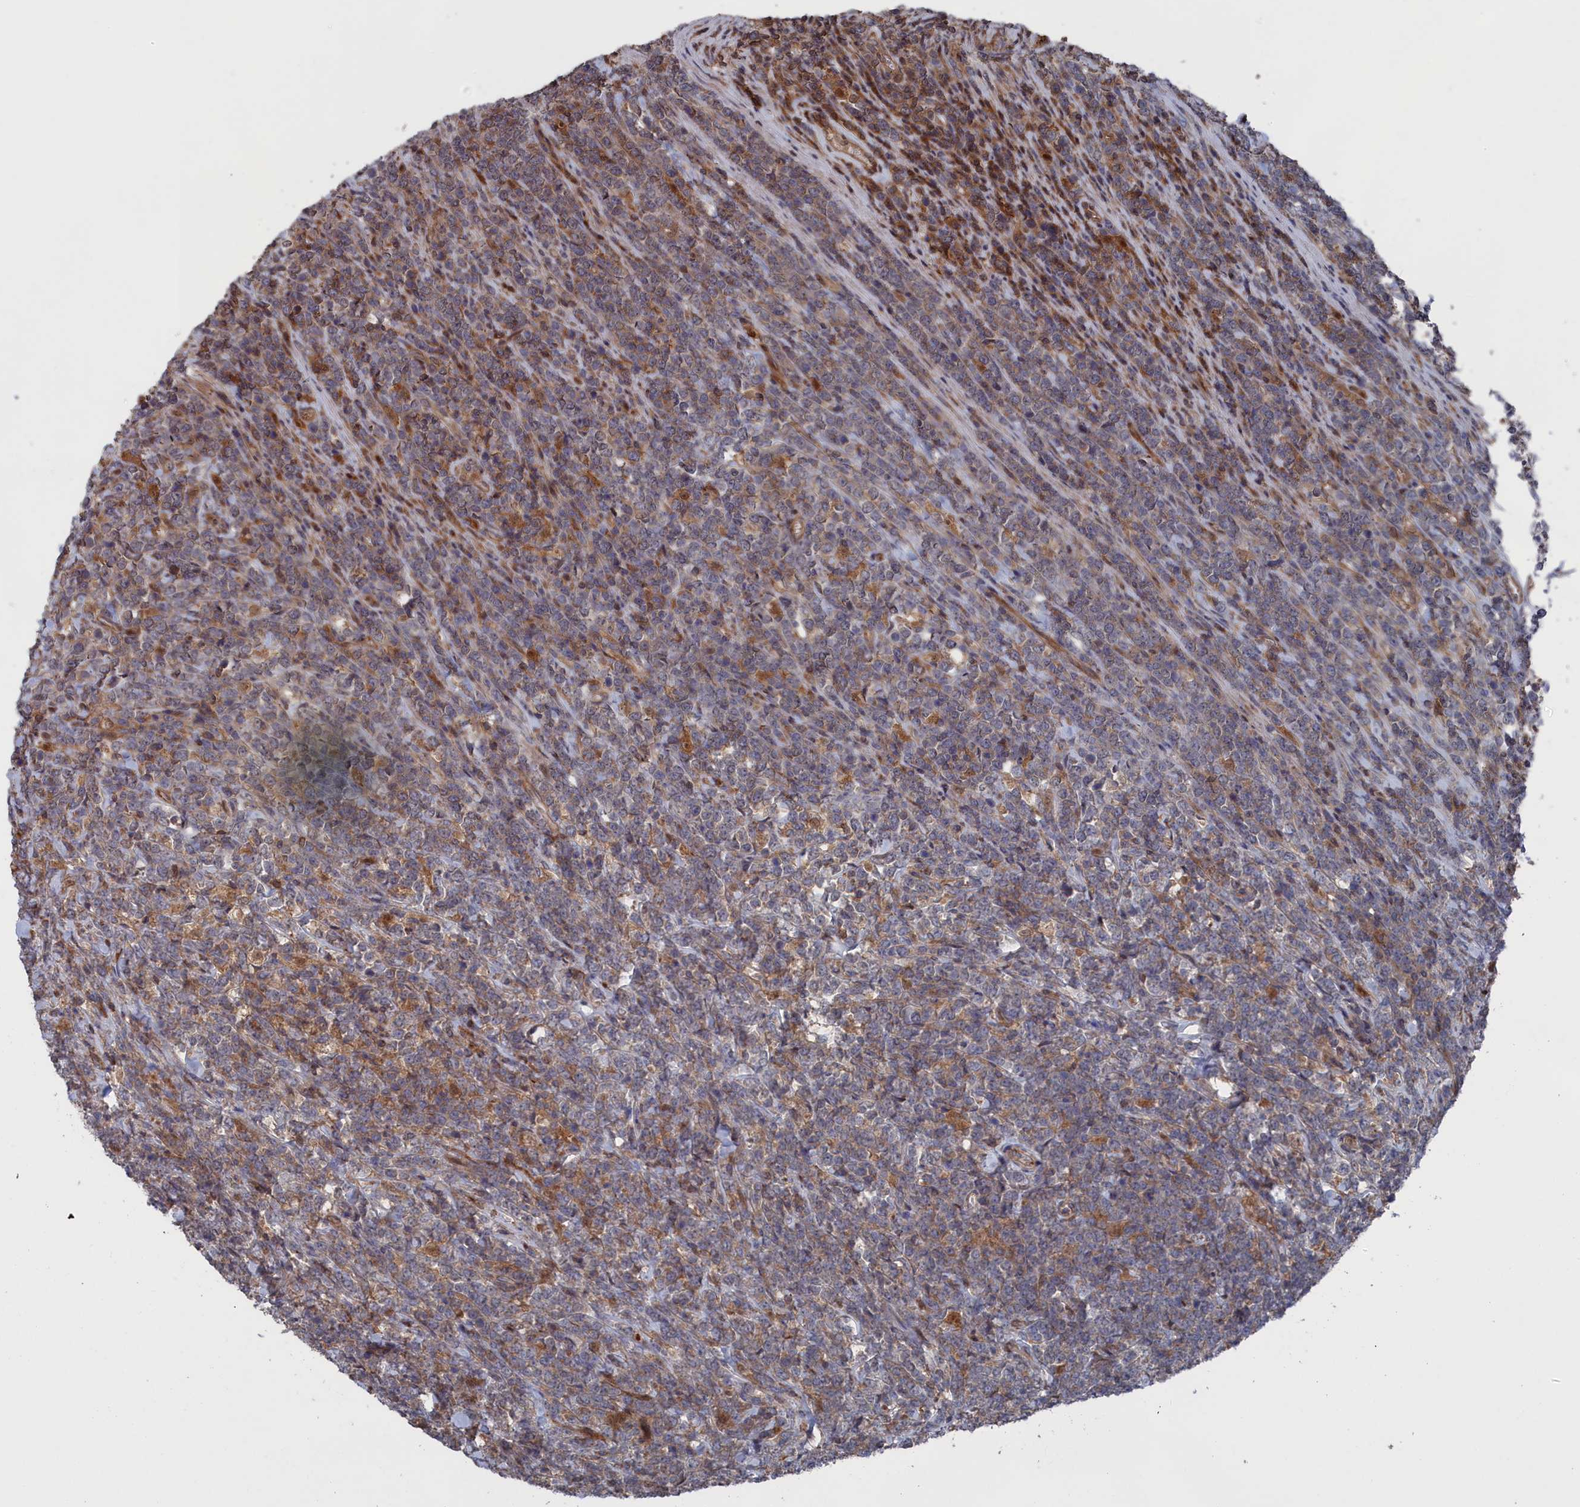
{"staining": {"intensity": "moderate", "quantity": "<25%", "location": "cytoplasmic/membranous"}, "tissue": "lymphoma", "cell_type": "Tumor cells", "image_type": "cancer", "snomed": [{"axis": "morphology", "description": "Malignant lymphoma, non-Hodgkin's type, High grade"}, {"axis": "topography", "description": "Small intestine"}], "caption": "Immunohistochemistry micrograph of high-grade malignant lymphoma, non-Hodgkin's type stained for a protein (brown), which exhibits low levels of moderate cytoplasmic/membranous staining in about <25% of tumor cells.", "gene": "PLA2G15", "patient": {"sex": "male", "age": 8}}